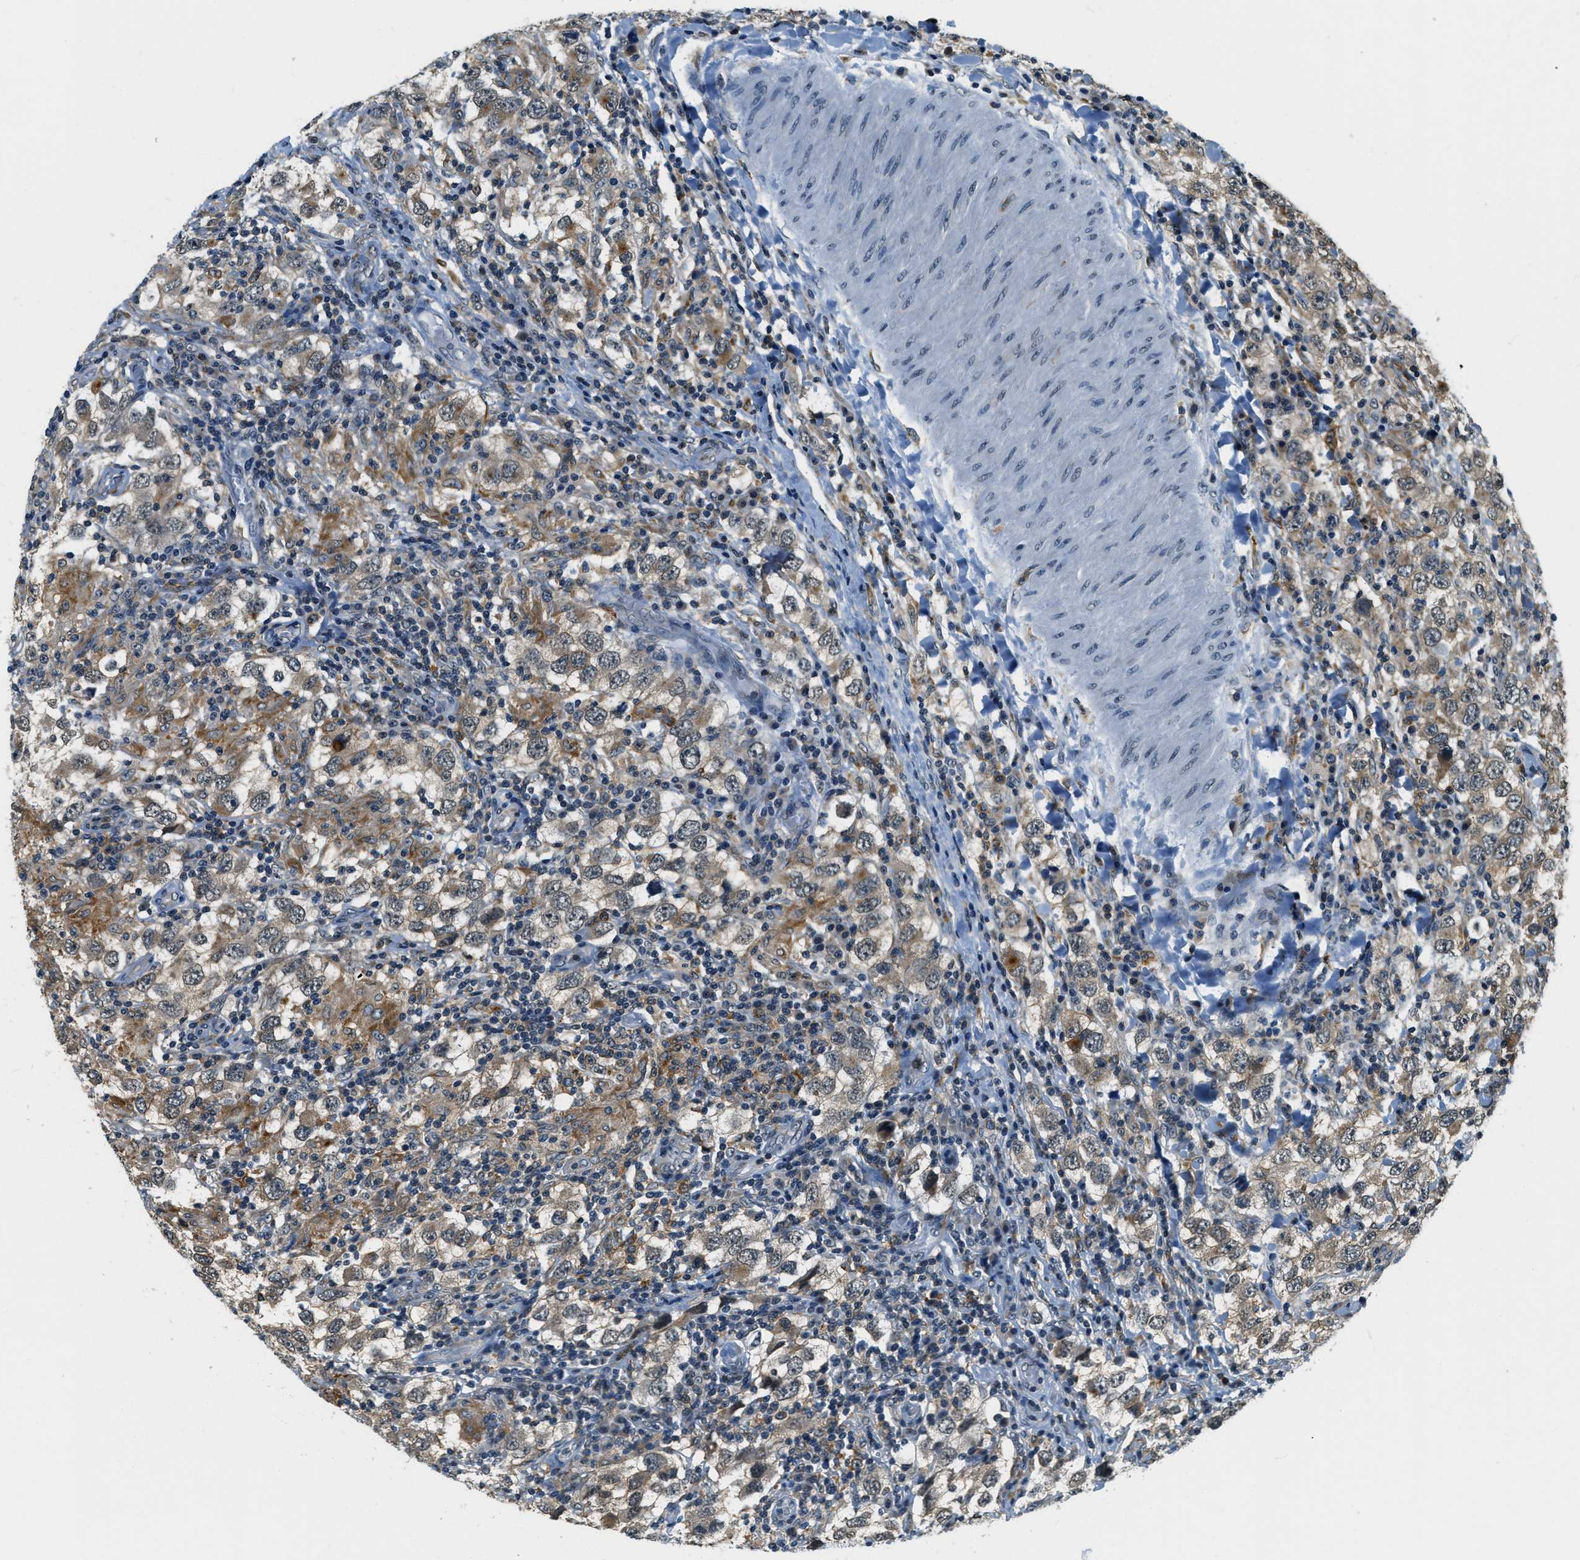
{"staining": {"intensity": "moderate", "quantity": ">75%", "location": "cytoplasmic/membranous"}, "tissue": "testis cancer", "cell_type": "Tumor cells", "image_type": "cancer", "snomed": [{"axis": "morphology", "description": "Carcinoma, Embryonal, NOS"}, {"axis": "topography", "description": "Testis"}], "caption": "The immunohistochemical stain shows moderate cytoplasmic/membranous staining in tumor cells of testis embryonal carcinoma tissue. The staining is performed using DAB (3,3'-diaminobenzidine) brown chromogen to label protein expression. The nuclei are counter-stained blue using hematoxylin.", "gene": "RAB11FIP1", "patient": {"sex": "male", "age": 21}}